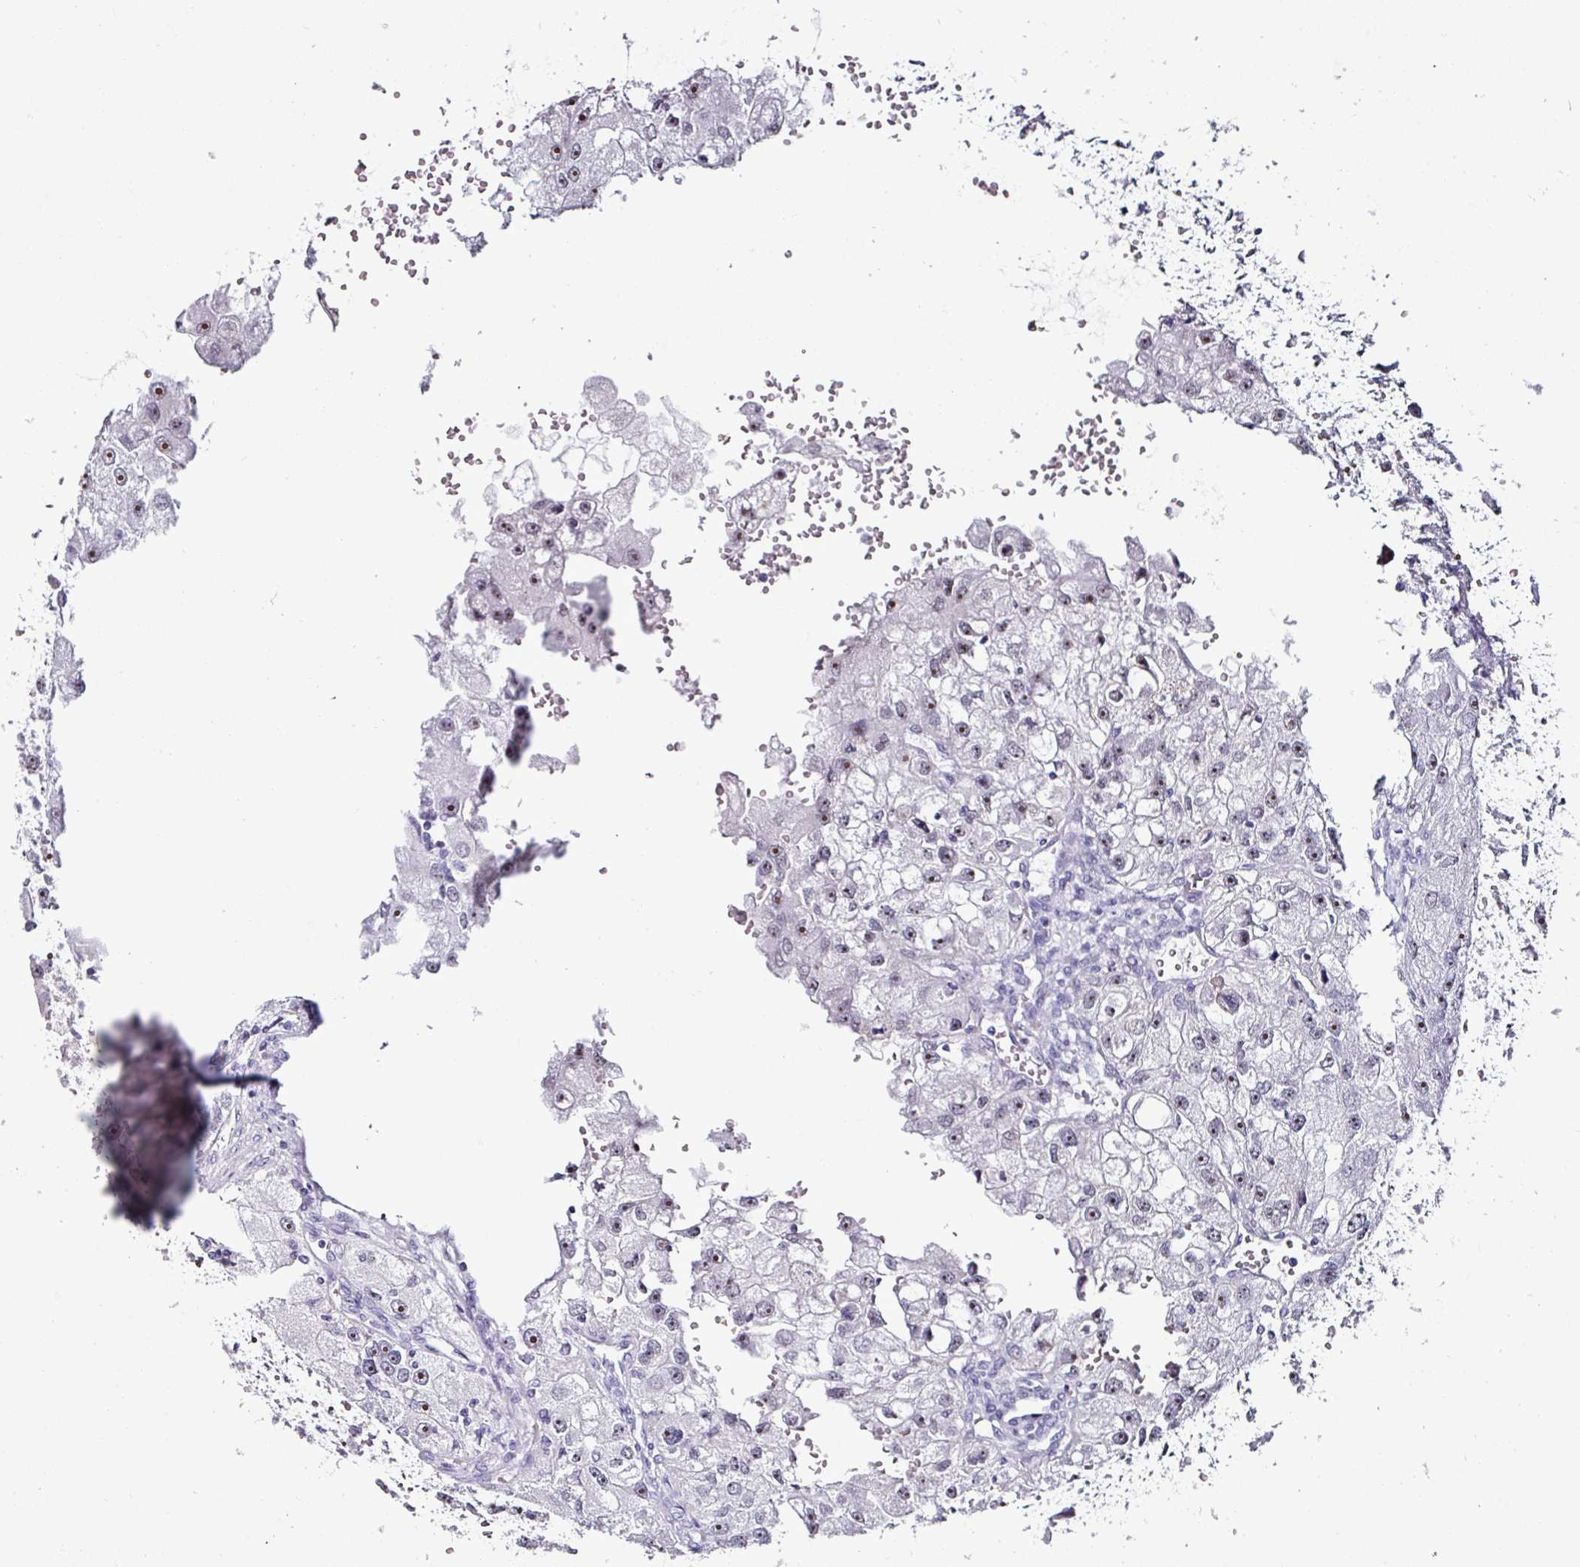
{"staining": {"intensity": "moderate", "quantity": ">75%", "location": "nuclear"}, "tissue": "renal cancer", "cell_type": "Tumor cells", "image_type": "cancer", "snomed": [{"axis": "morphology", "description": "Adenocarcinoma, NOS"}, {"axis": "topography", "description": "Kidney"}], "caption": "This histopathology image reveals adenocarcinoma (renal) stained with immunohistochemistry (IHC) to label a protein in brown. The nuclear of tumor cells show moderate positivity for the protein. Nuclei are counter-stained blue.", "gene": "NACC2", "patient": {"sex": "male", "age": 63}}